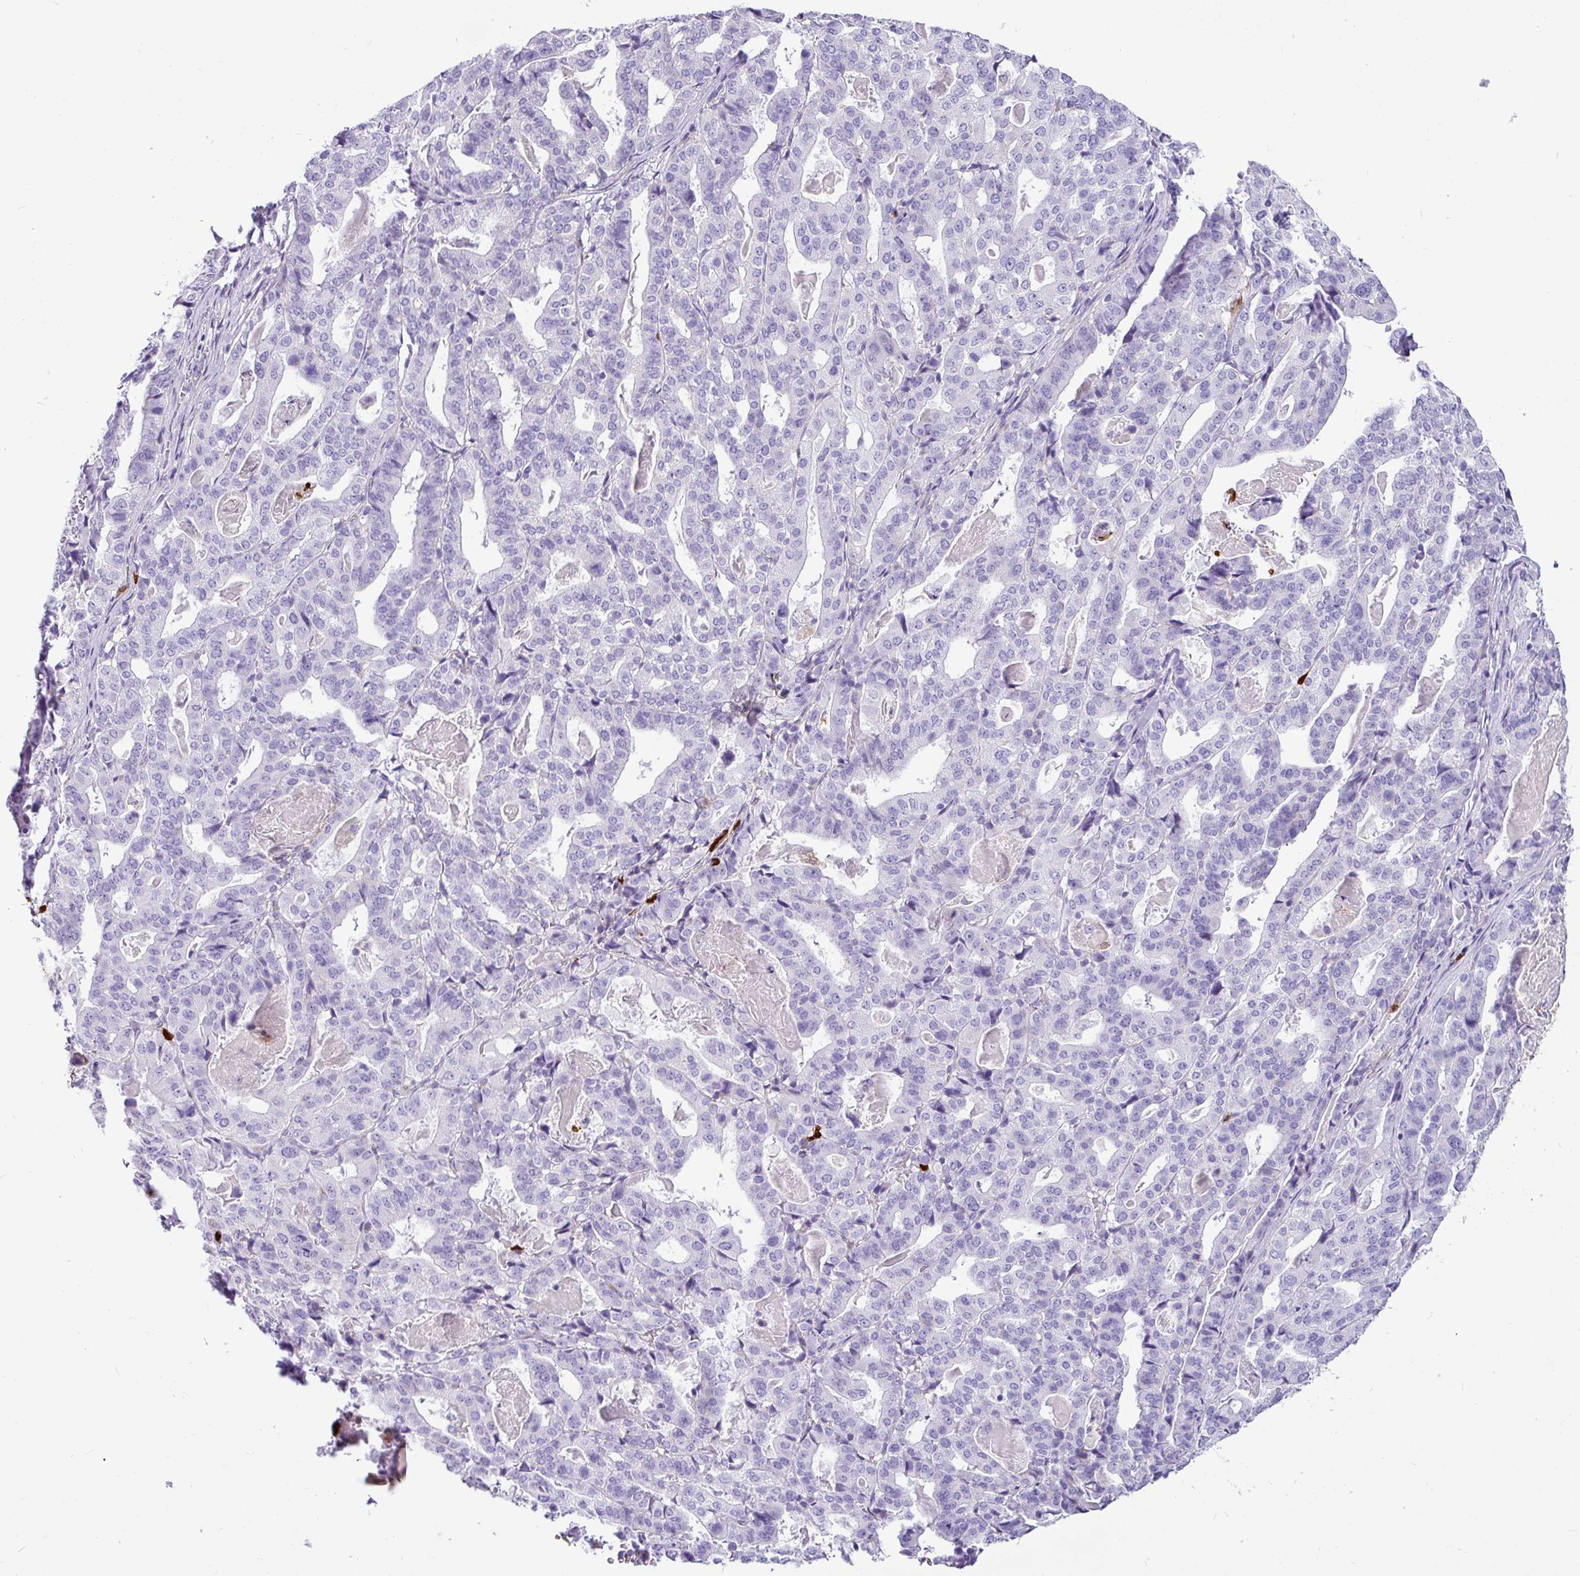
{"staining": {"intensity": "negative", "quantity": "none", "location": "none"}, "tissue": "stomach cancer", "cell_type": "Tumor cells", "image_type": "cancer", "snomed": [{"axis": "morphology", "description": "Adenocarcinoma, NOS"}, {"axis": "topography", "description": "Stomach"}], "caption": "Histopathology image shows no protein expression in tumor cells of stomach cancer (adenocarcinoma) tissue.", "gene": "SH2D3C", "patient": {"sex": "male", "age": 48}}